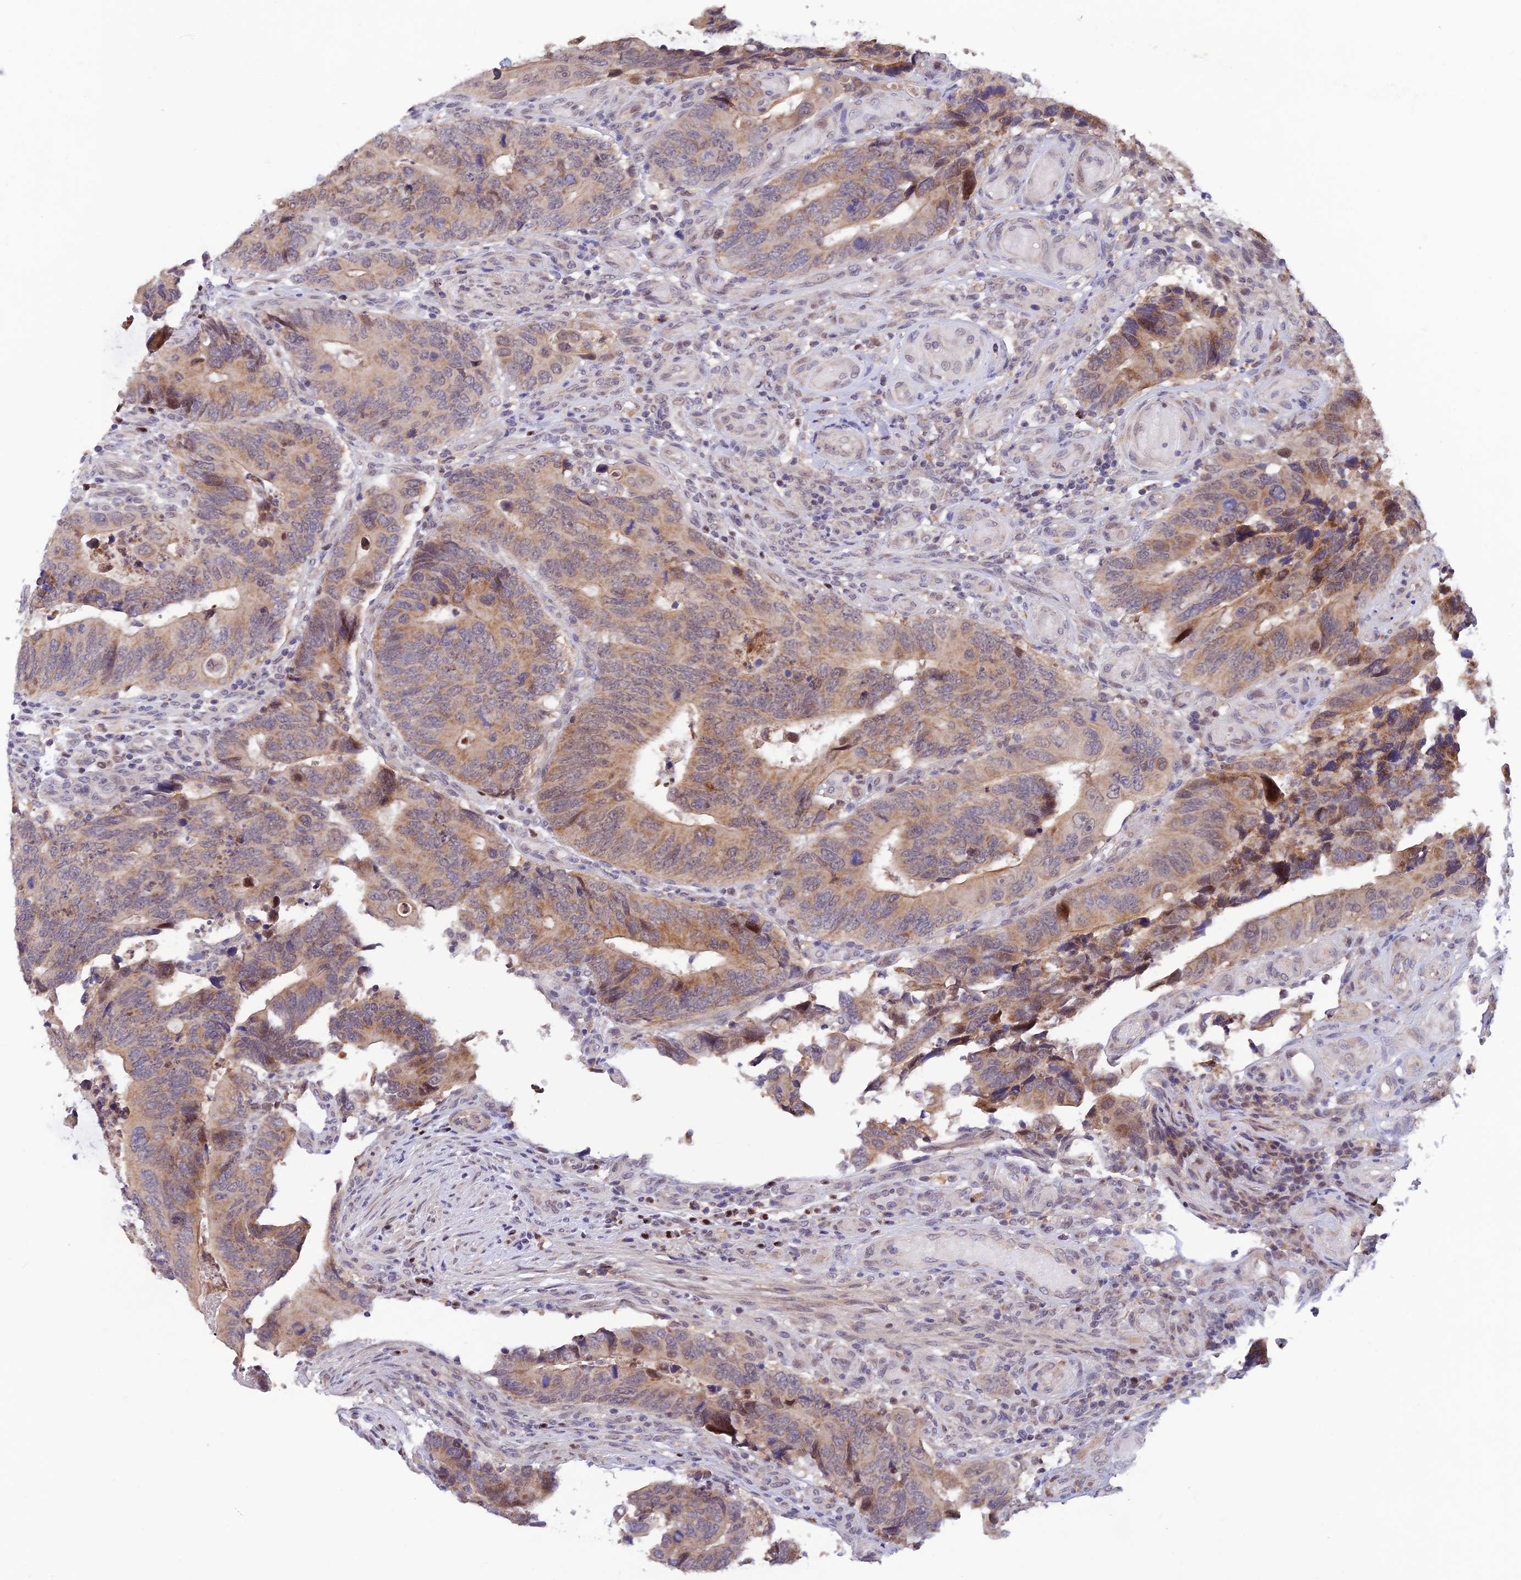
{"staining": {"intensity": "moderate", "quantity": "25%-75%", "location": "cytoplasmic/membranous"}, "tissue": "colorectal cancer", "cell_type": "Tumor cells", "image_type": "cancer", "snomed": [{"axis": "morphology", "description": "Adenocarcinoma, NOS"}, {"axis": "topography", "description": "Colon"}], "caption": "An image showing moderate cytoplasmic/membranous positivity in about 25%-75% of tumor cells in colorectal cancer (adenocarcinoma), as visualized by brown immunohistochemical staining.", "gene": "FASTKD5", "patient": {"sex": "male", "age": 87}}